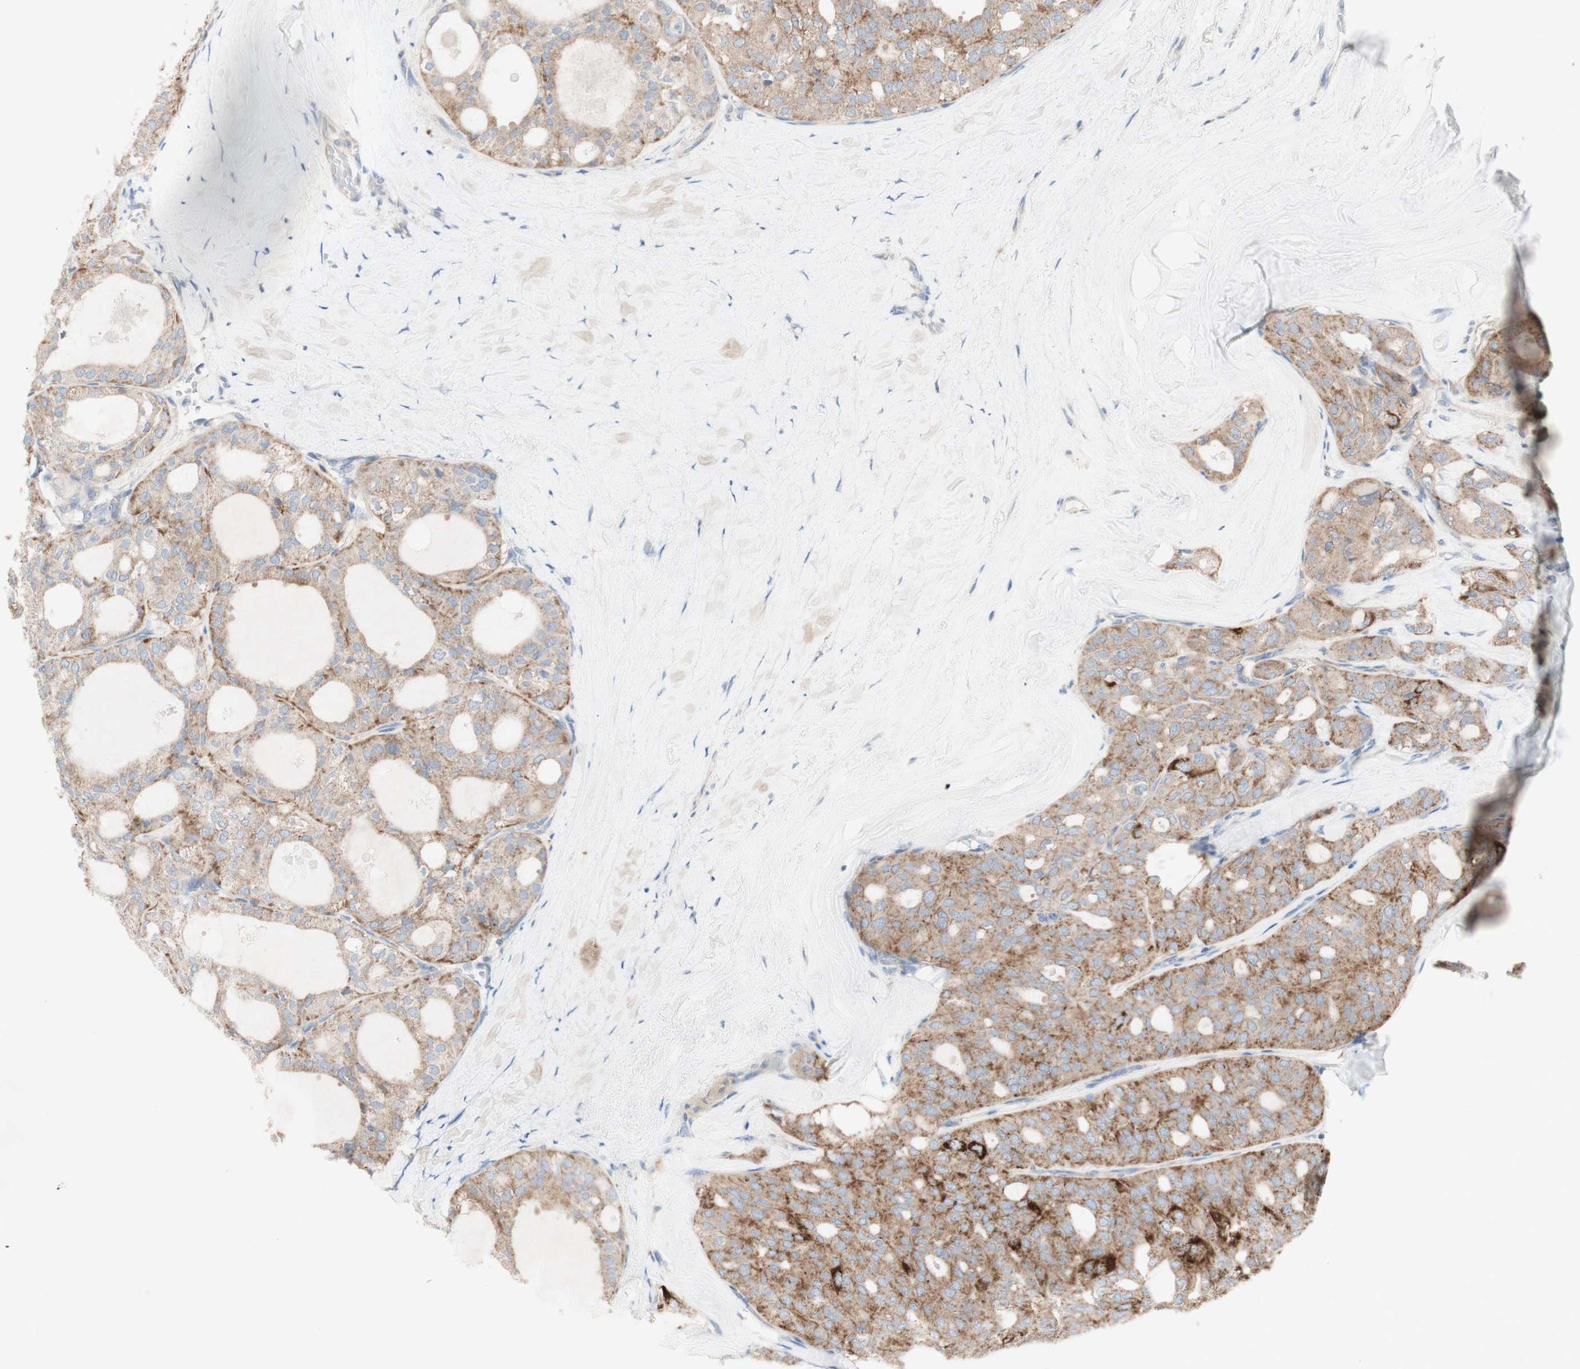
{"staining": {"intensity": "moderate", "quantity": "<25%", "location": "cytoplasmic/membranous"}, "tissue": "thyroid cancer", "cell_type": "Tumor cells", "image_type": "cancer", "snomed": [{"axis": "morphology", "description": "Follicular adenoma carcinoma, NOS"}, {"axis": "topography", "description": "Thyroid gland"}], "caption": "This is an image of immunohistochemistry staining of thyroid cancer (follicular adenoma carcinoma), which shows moderate expression in the cytoplasmic/membranous of tumor cells.", "gene": "C3orf52", "patient": {"sex": "male", "age": 75}}